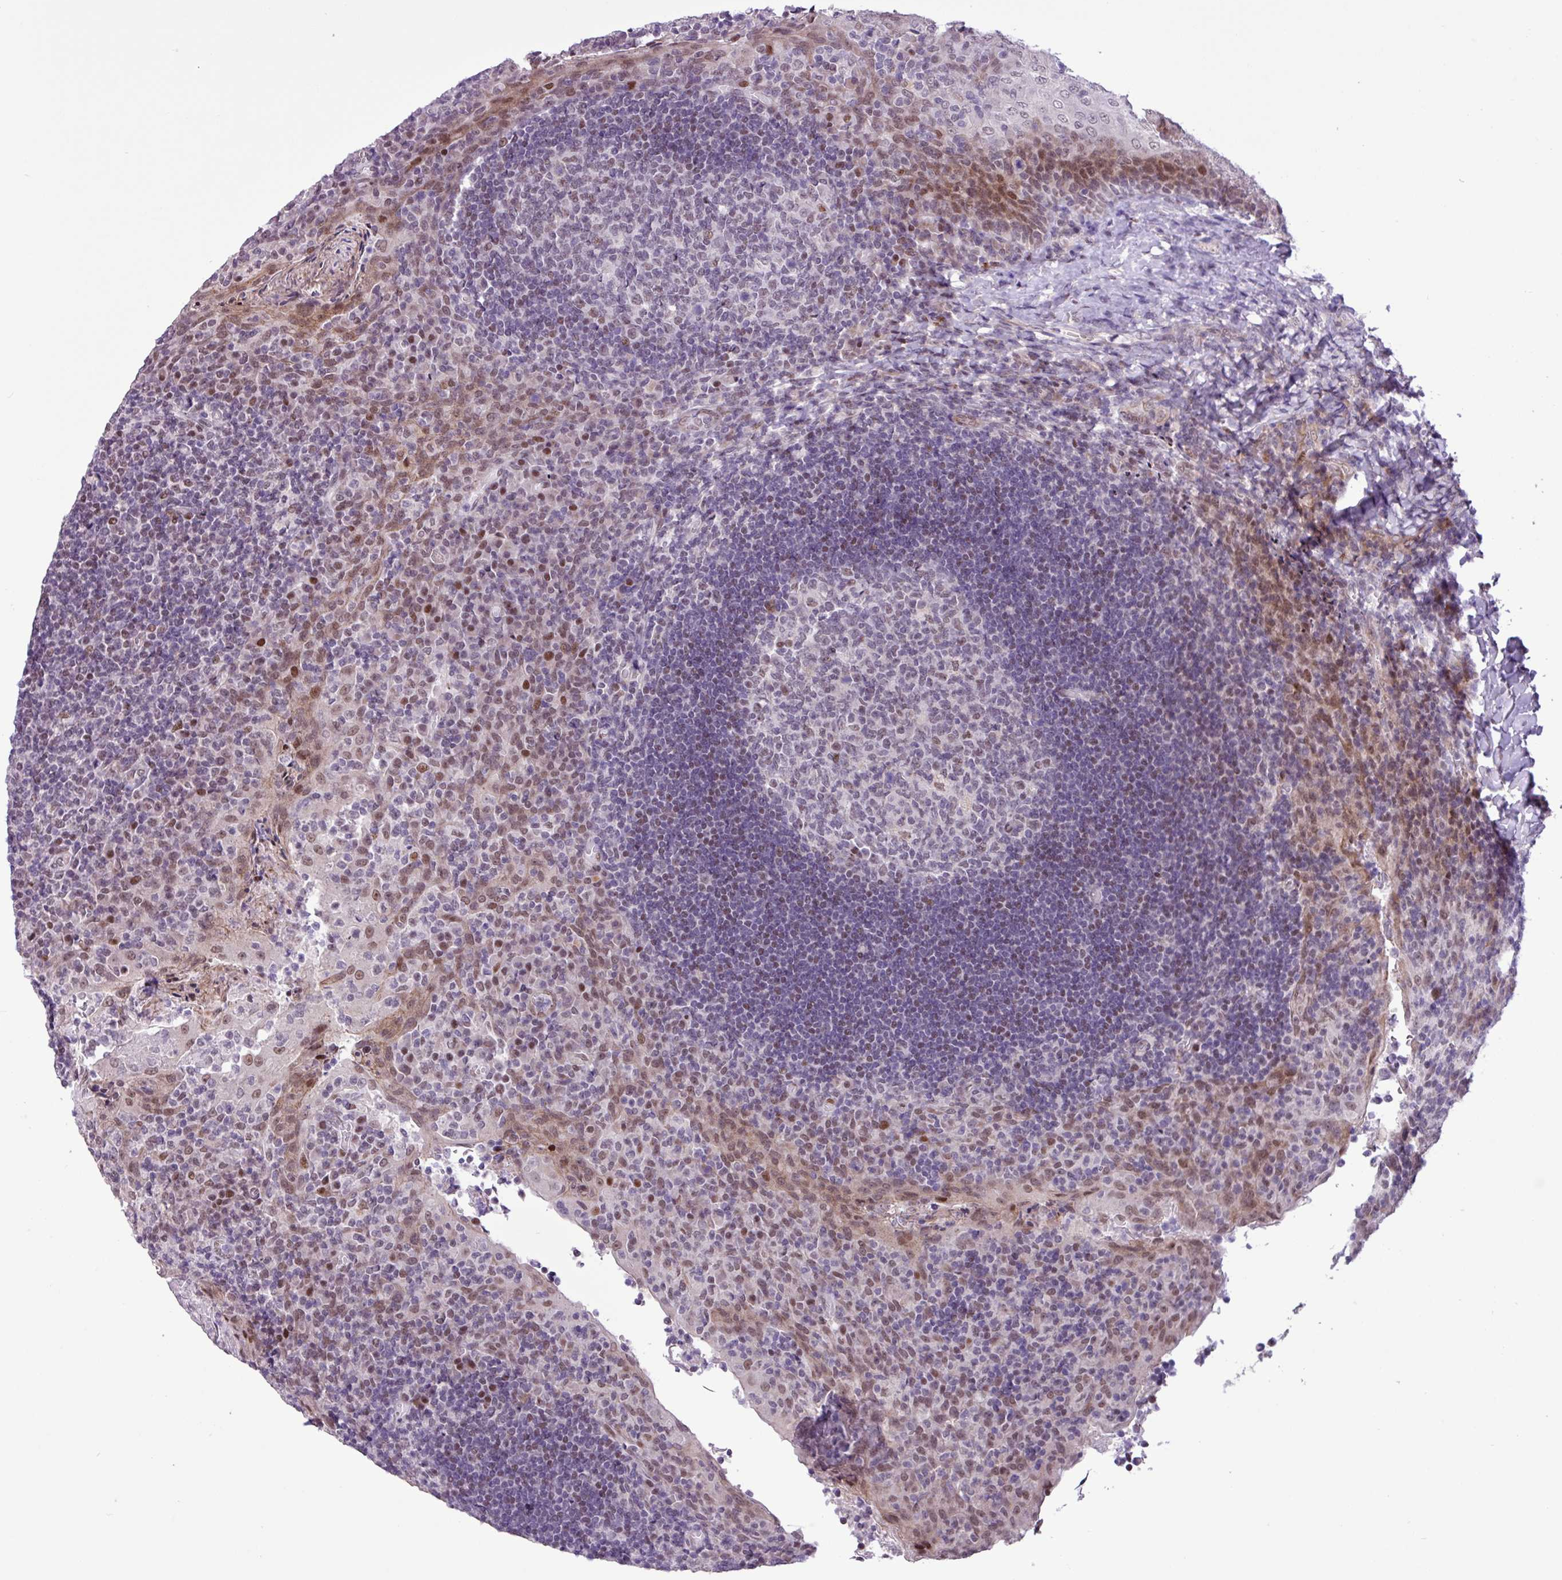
{"staining": {"intensity": "weak", "quantity": "<25%", "location": "nuclear"}, "tissue": "tonsil", "cell_type": "Germinal center cells", "image_type": "normal", "snomed": [{"axis": "morphology", "description": "Normal tissue, NOS"}, {"axis": "topography", "description": "Tonsil"}], "caption": "Immunohistochemistry photomicrograph of benign tonsil: tonsil stained with DAB (3,3'-diaminobenzidine) reveals no significant protein positivity in germinal center cells.", "gene": "ZNF354A", "patient": {"sex": "male", "age": 17}}